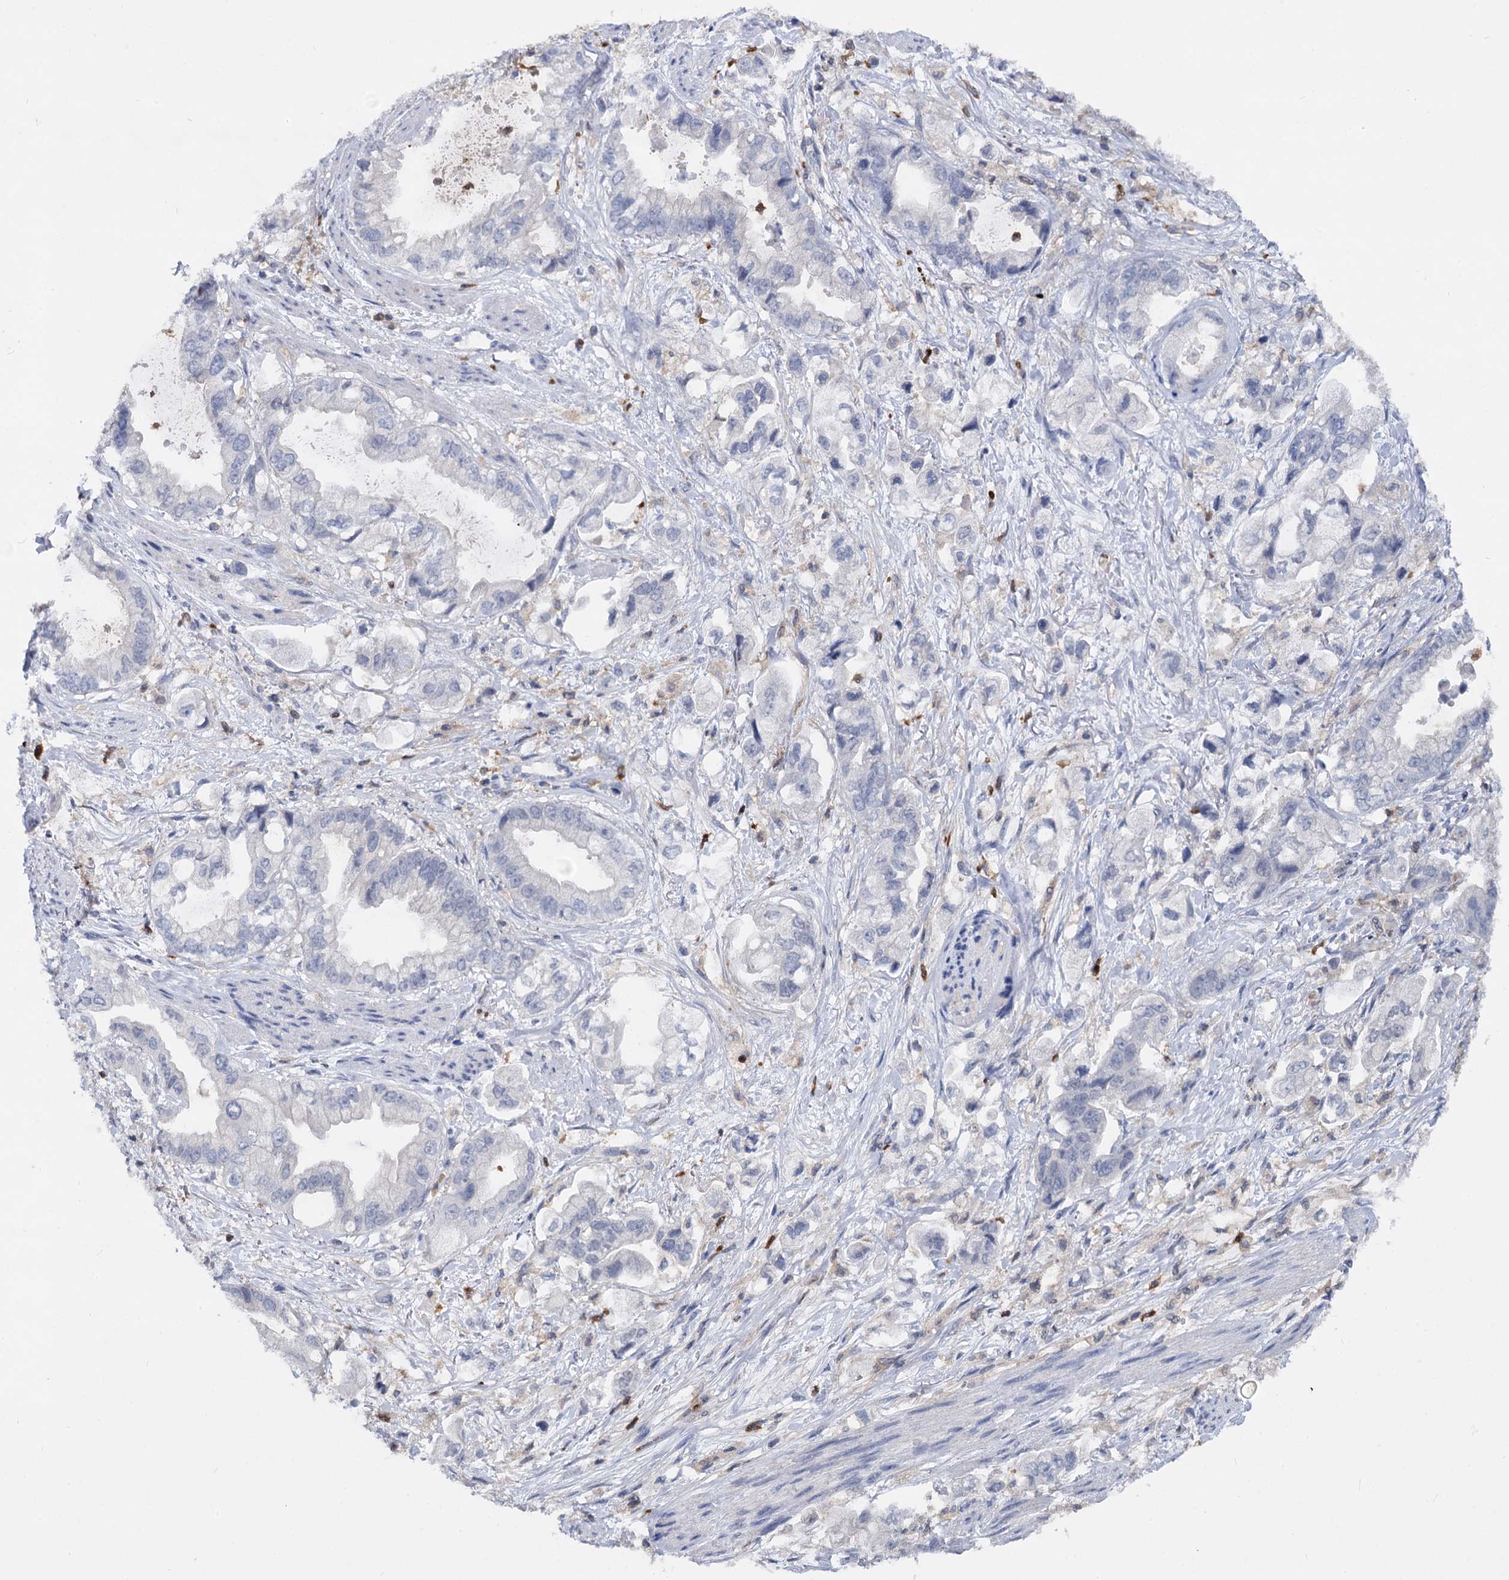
{"staining": {"intensity": "negative", "quantity": "none", "location": "none"}, "tissue": "stomach cancer", "cell_type": "Tumor cells", "image_type": "cancer", "snomed": [{"axis": "morphology", "description": "Adenocarcinoma, NOS"}, {"axis": "topography", "description": "Stomach"}], "caption": "DAB (3,3'-diaminobenzidine) immunohistochemical staining of human stomach adenocarcinoma demonstrates no significant positivity in tumor cells. Nuclei are stained in blue.", "gene": "RHOG", "patient": {"sex": "male", "age": 62}}